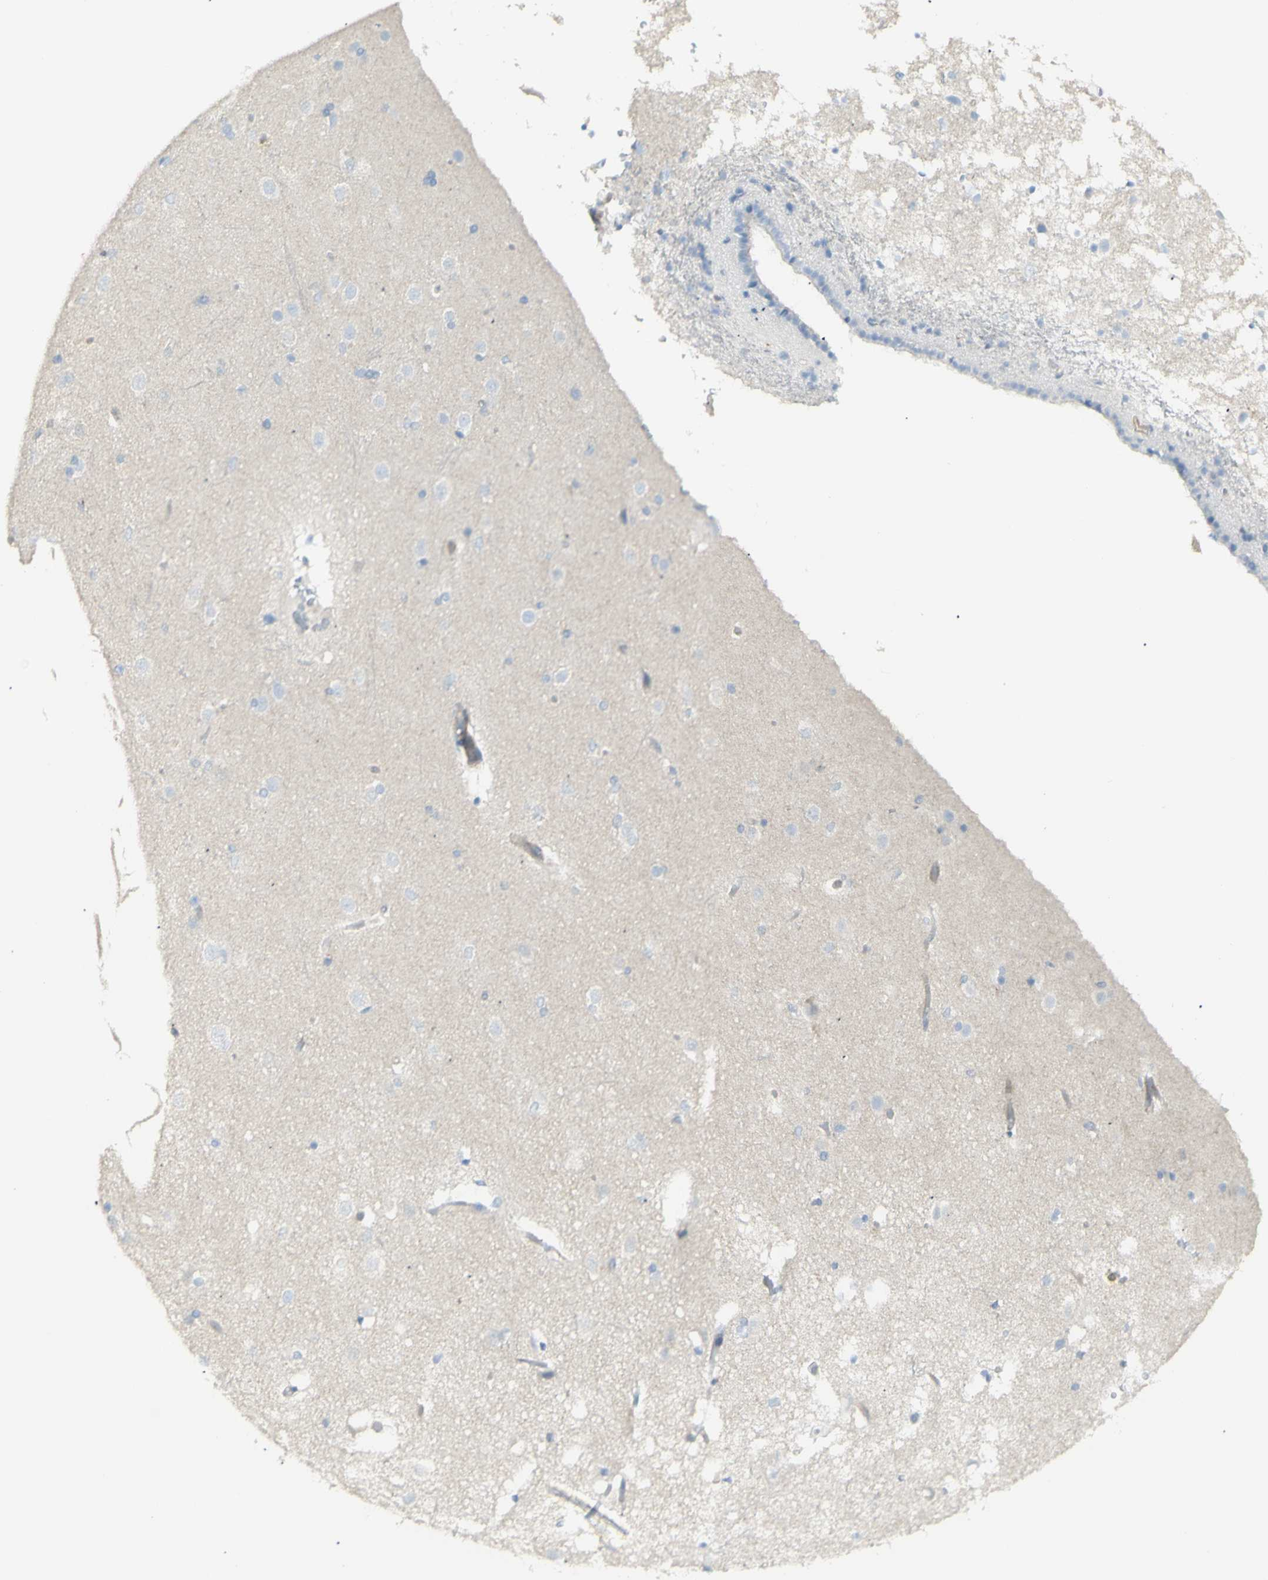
{"staining": {"intensity": "negative", "quantity": "none", "location": "none"}, "tissue": "caudate", "cell_type": "Glial cells", "image_type": "normal", "snomed": [{"axis": "morphology", "description": "Normal tissue, NOS"}, {"axis": "topography", "description": "Lateral ventricle wall"}], "caption": "This histopathology image is of normal caudate stained with IHC to label a protein in brown with the nuclei are counter-stained blue. There is no expression in glial cells.", "gene": "NDST4", "patient": {"sex": "female", "age": 19}}